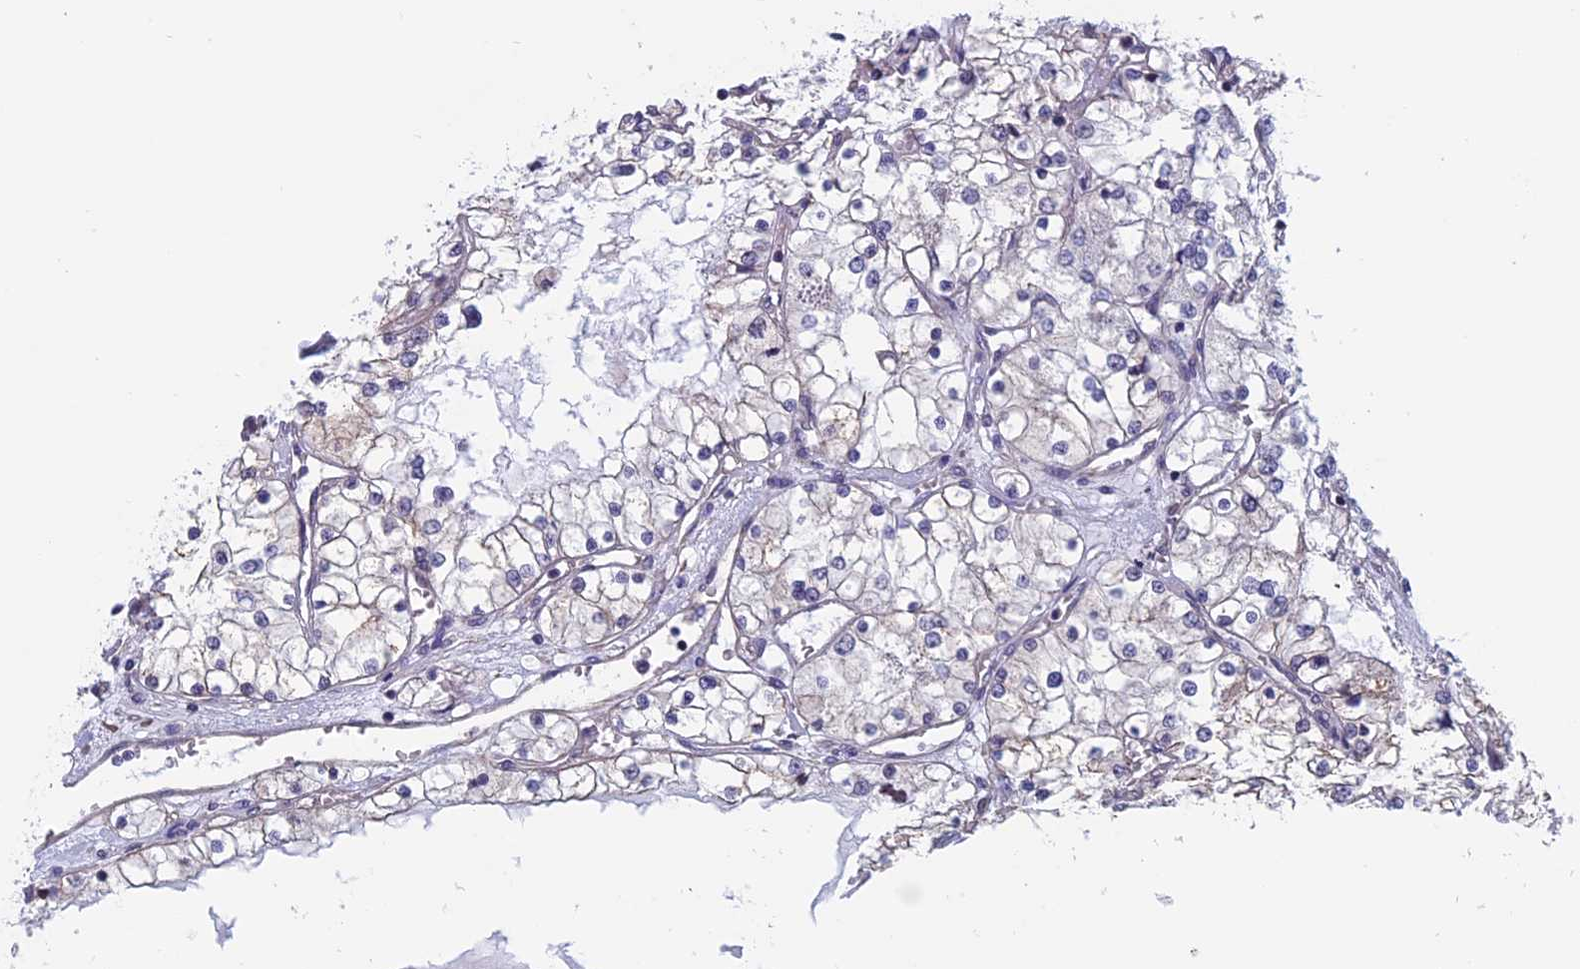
{"staining": {"intensity": "negative", "quantity": "none", "location": "none"}, "tissue": "renal cancer", "cell_type": "Tumor cells", "image_type": "cancer", "snomed": [{"axis": "morphology", "description": "Adenocarcinoma, NOS"}, {"axis": "topography", "description": "Kidney"}], "caption": "A micrograph of human adenocarcinoma (renal) is negative for staining in tumor cells.", "gene": "SLC1A6", "patient": {"sex": "male", "age": 68}}